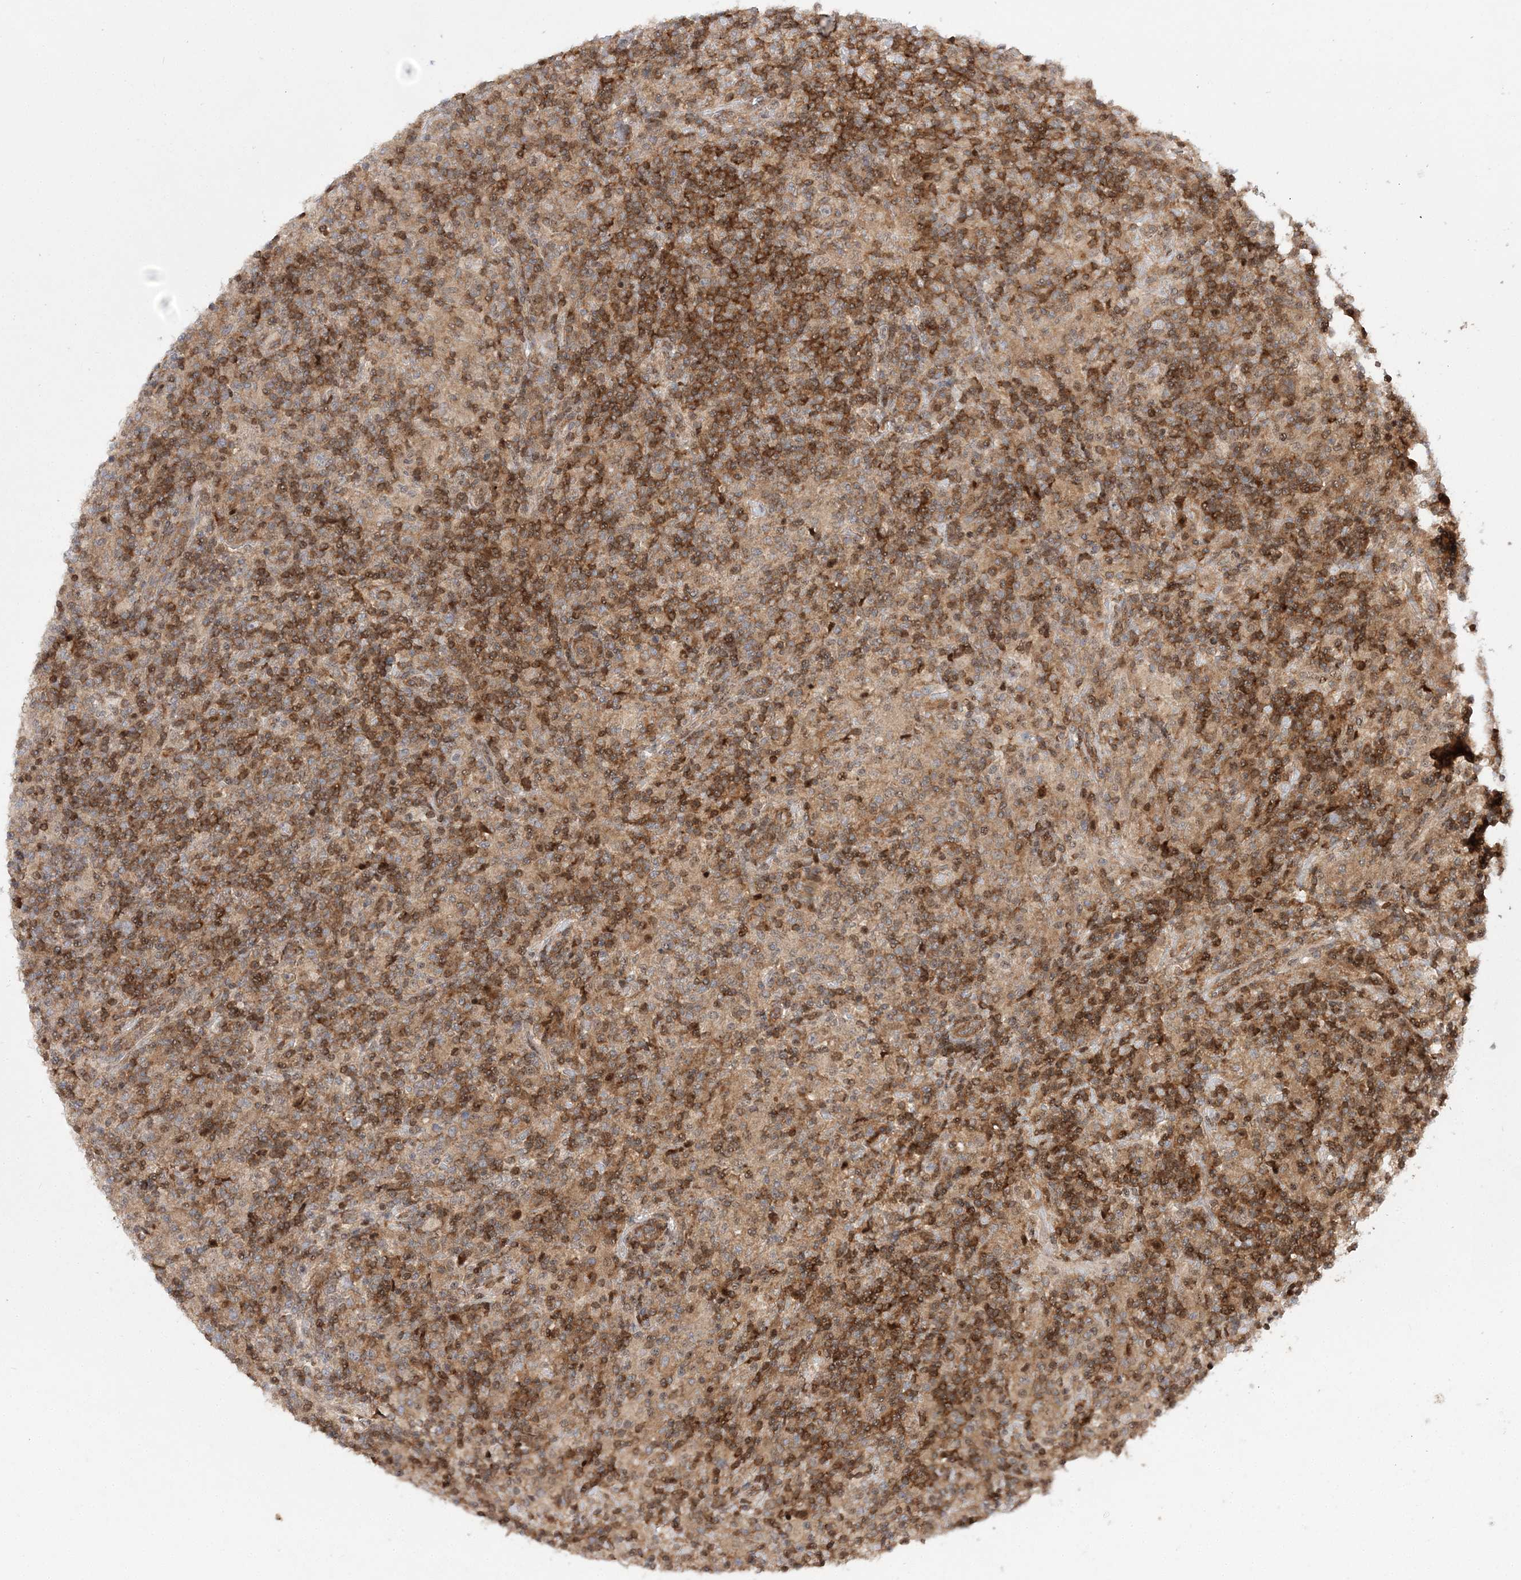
{"staining": {"intensity": "weak", "quantity": "25%-75%", "location": "cytoplasmic/membranous"}, "tissue": "lymphoma", "cell_type": "Tumor cells", "image_type": "cancer", "snomed": [{"axis": "morphology", "description": "Hodgkin's disease, NOS"}, {"axis": "topography", "description": "Lymph node"}], "caption": "Human lymphoma stained with a brown dye exhibits weak cytoplasmic/membranous positive expression in about 25%-75% of tumor cells.", "gene": "NIF3L1", "patient": {"sex": "male", "age": 70}}